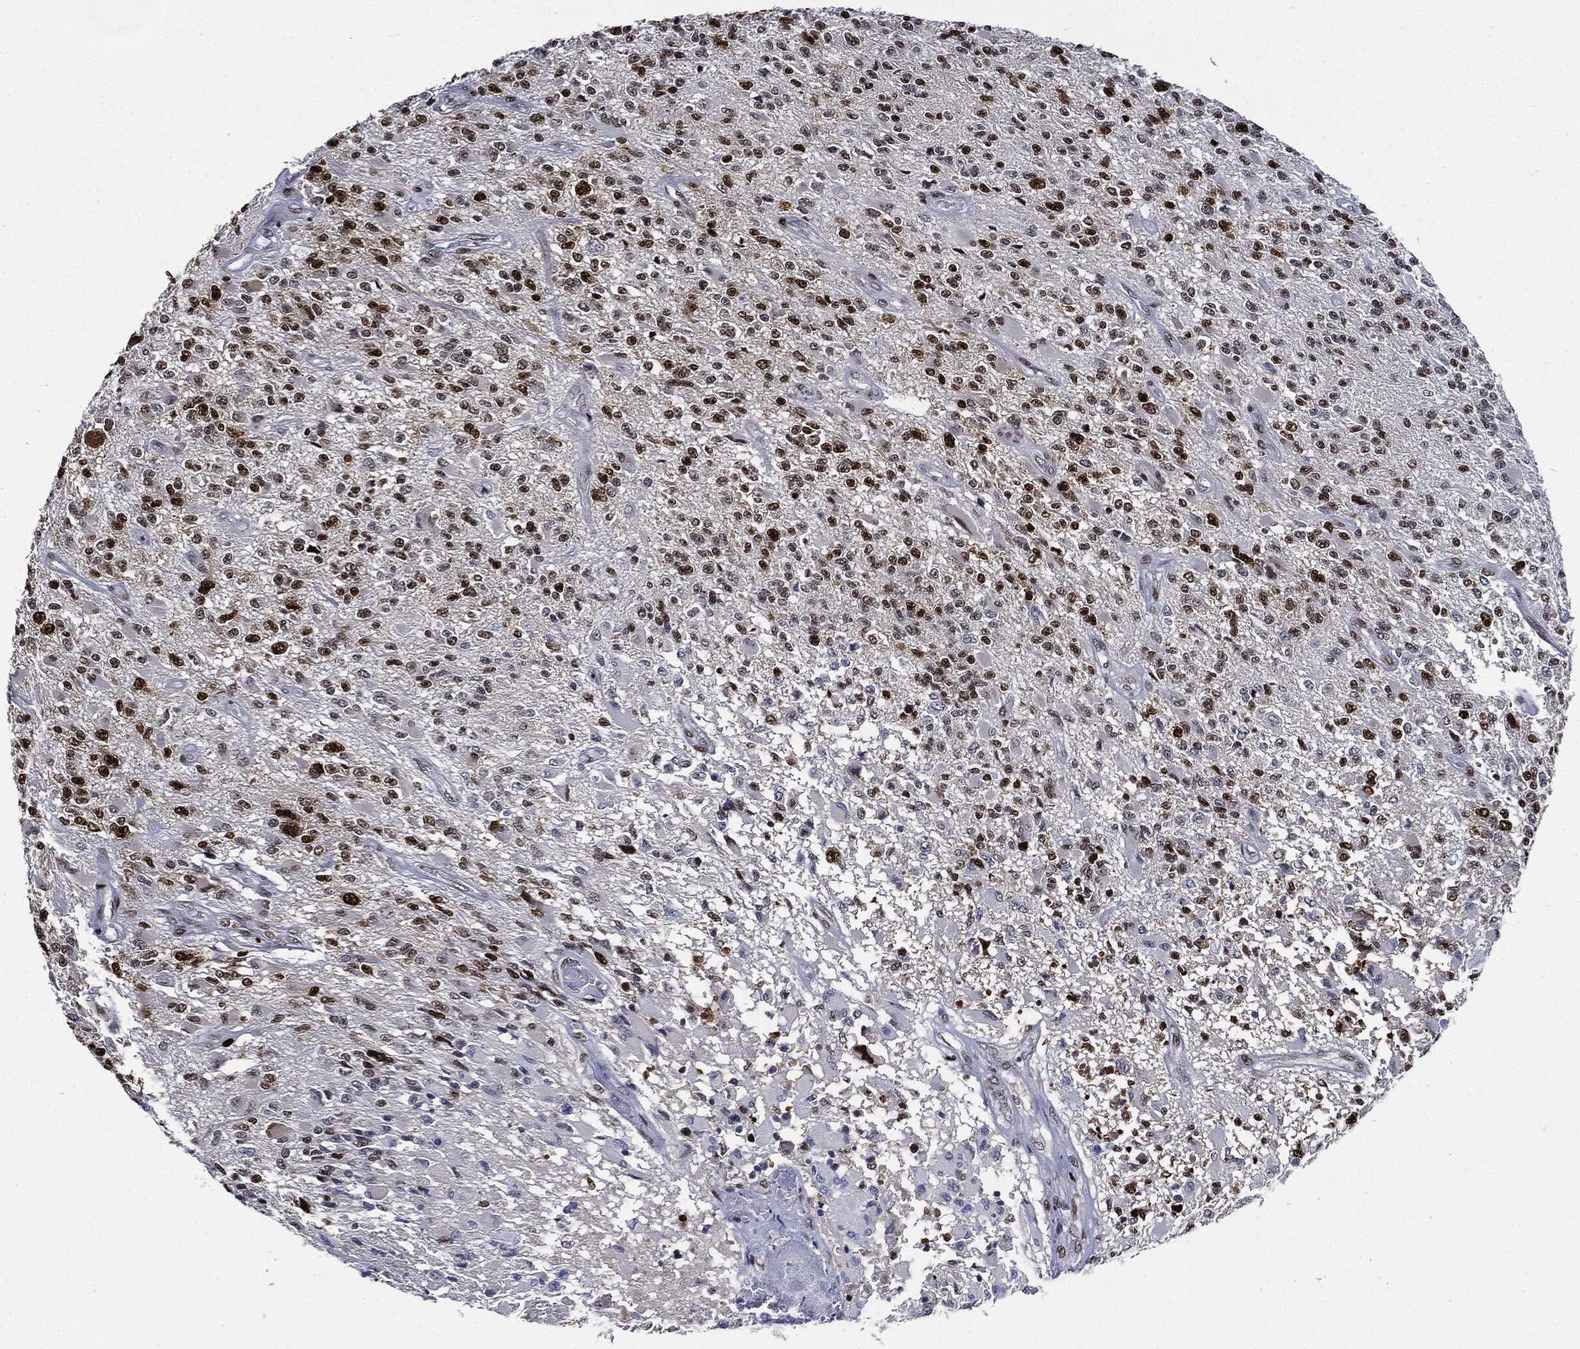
{"staining": {"intensity": "strong", "quantity": "25%-75%", "location": "nuclear"}, "tissue": "glioma", "cell_type": "Tumor cells", "image_type": "cancer", "snomed": [{"axis": "morphology", "description": "Glioma, malignant, High grade"}, {"axis": "topography", "description": "Brain"}], "caption": "Immunohistochemistry image of malignant glioma (high-grade) stained for a protein (brown), which shows high levels of strong nuclear positivity in approximately 25%-75% of tumor cells.", "gene": "PCNA", "patient": {"sex": "female", "age": 63}}